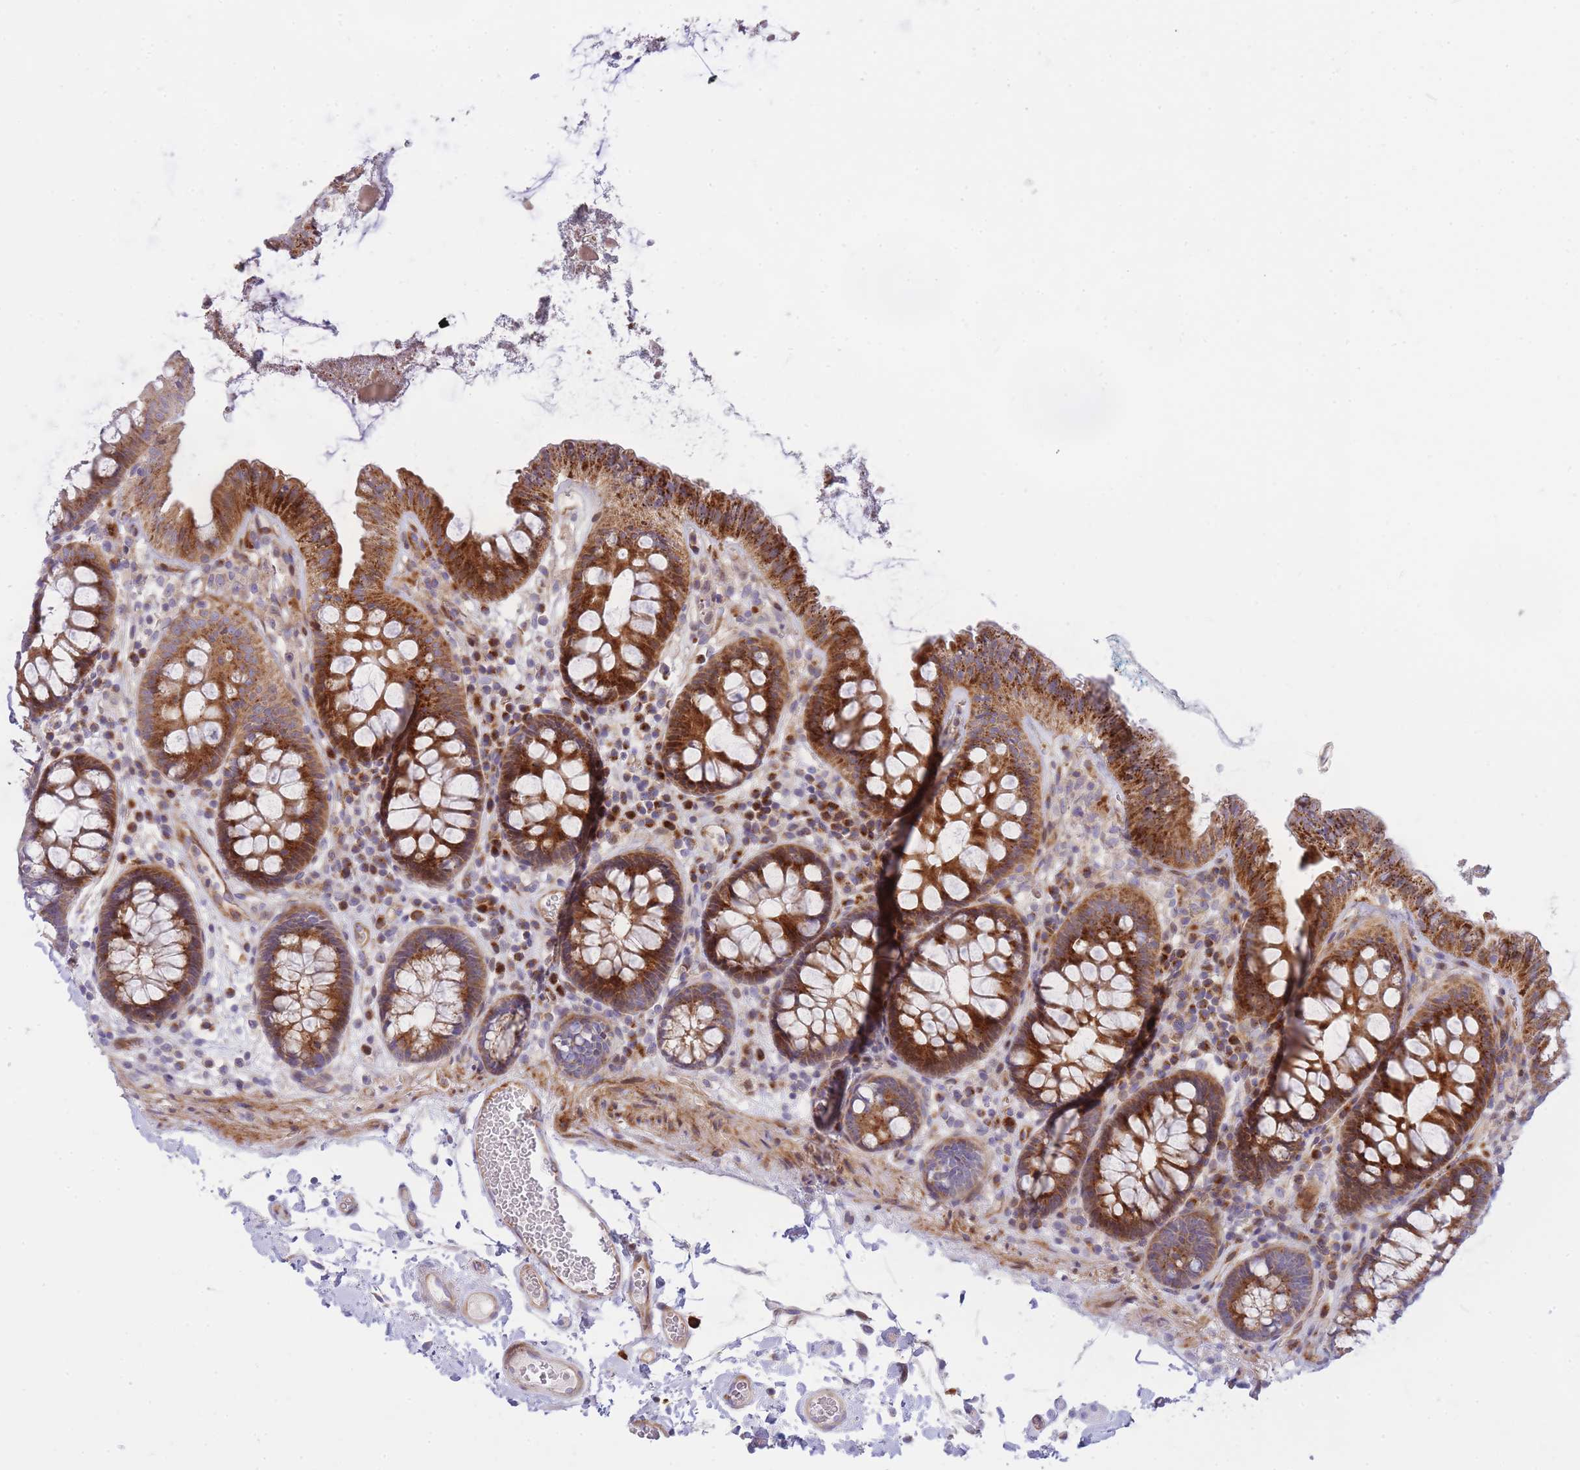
{"staining": {"intensity": "weak", "quantity": "25%-75%", "location": "cytoplasmic/membranous"}, "tissue": "colon", "cell_type": "Endothelial cells", "image_type": "normal", "snomed": [{"axis": "morphology", "description": "Normal tissue, NOS"}, {"axis": "topography", "description": "Colon"}], "caption": "This is an image of IHC staining of benign colon, which shows weak staining in the cytoplasmic/membranous of endothelial cells.", "gene": "ATP5MC2", "patient": {"sex": "male", "age": 84}}